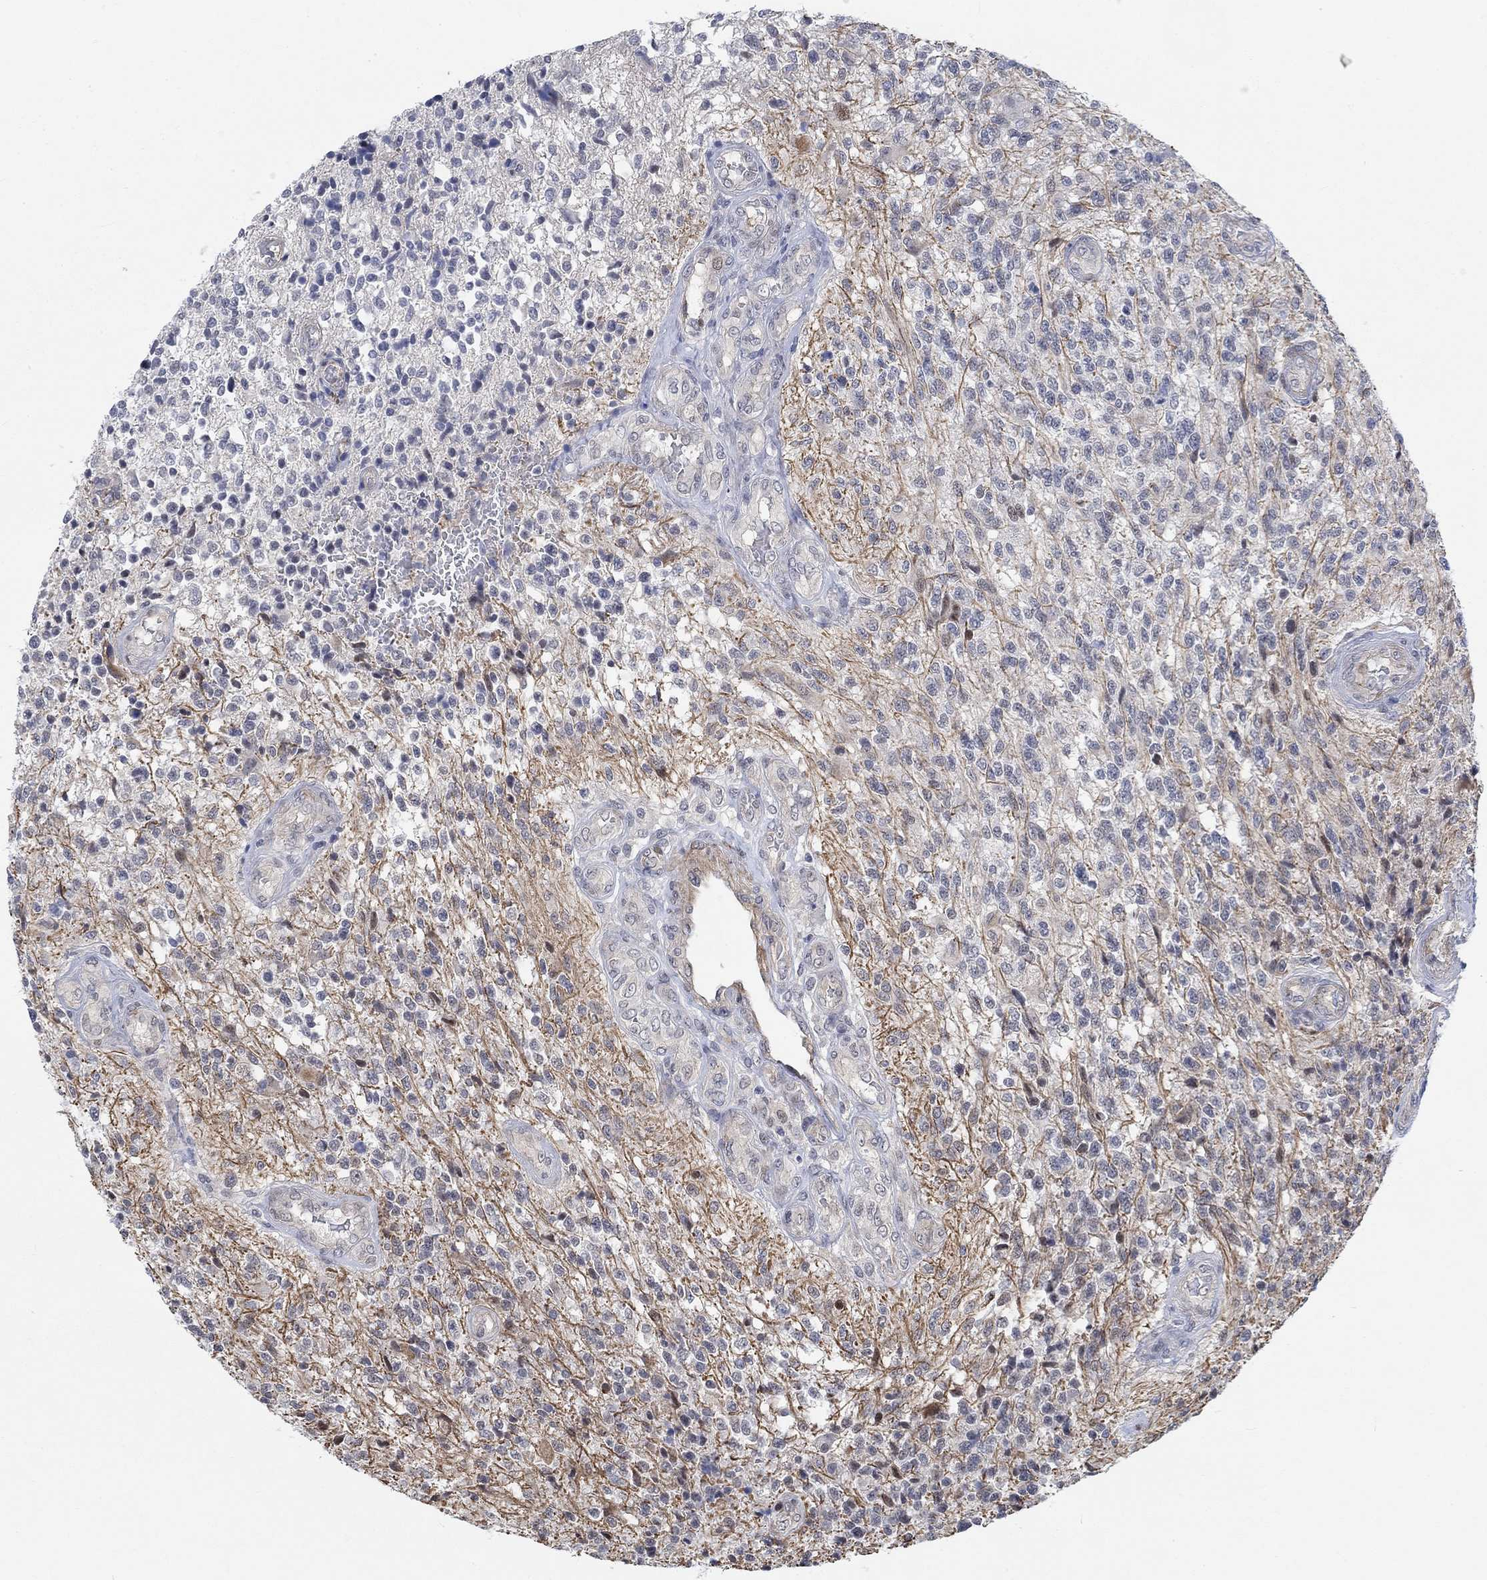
{"staining": {"intensity": "negative", "quantity": "none", "location": "none"}, "tissue": "glioma", "cell_type": "Tumor cells", "image_type": "cancer", "snomed": [{"axis": "morphology", "description": "Glioma, malignant, High grade"}, {"axis": "topography", "description": "Brain"}], "caption": "IHC micrograph of neoplastic tissue: human malignant glioma (high-grade) stained with DAB shows no significant protein positivity in tumor cells.", "gene": "KCNH8", "patient": {"sex": "male", "age": 56}}